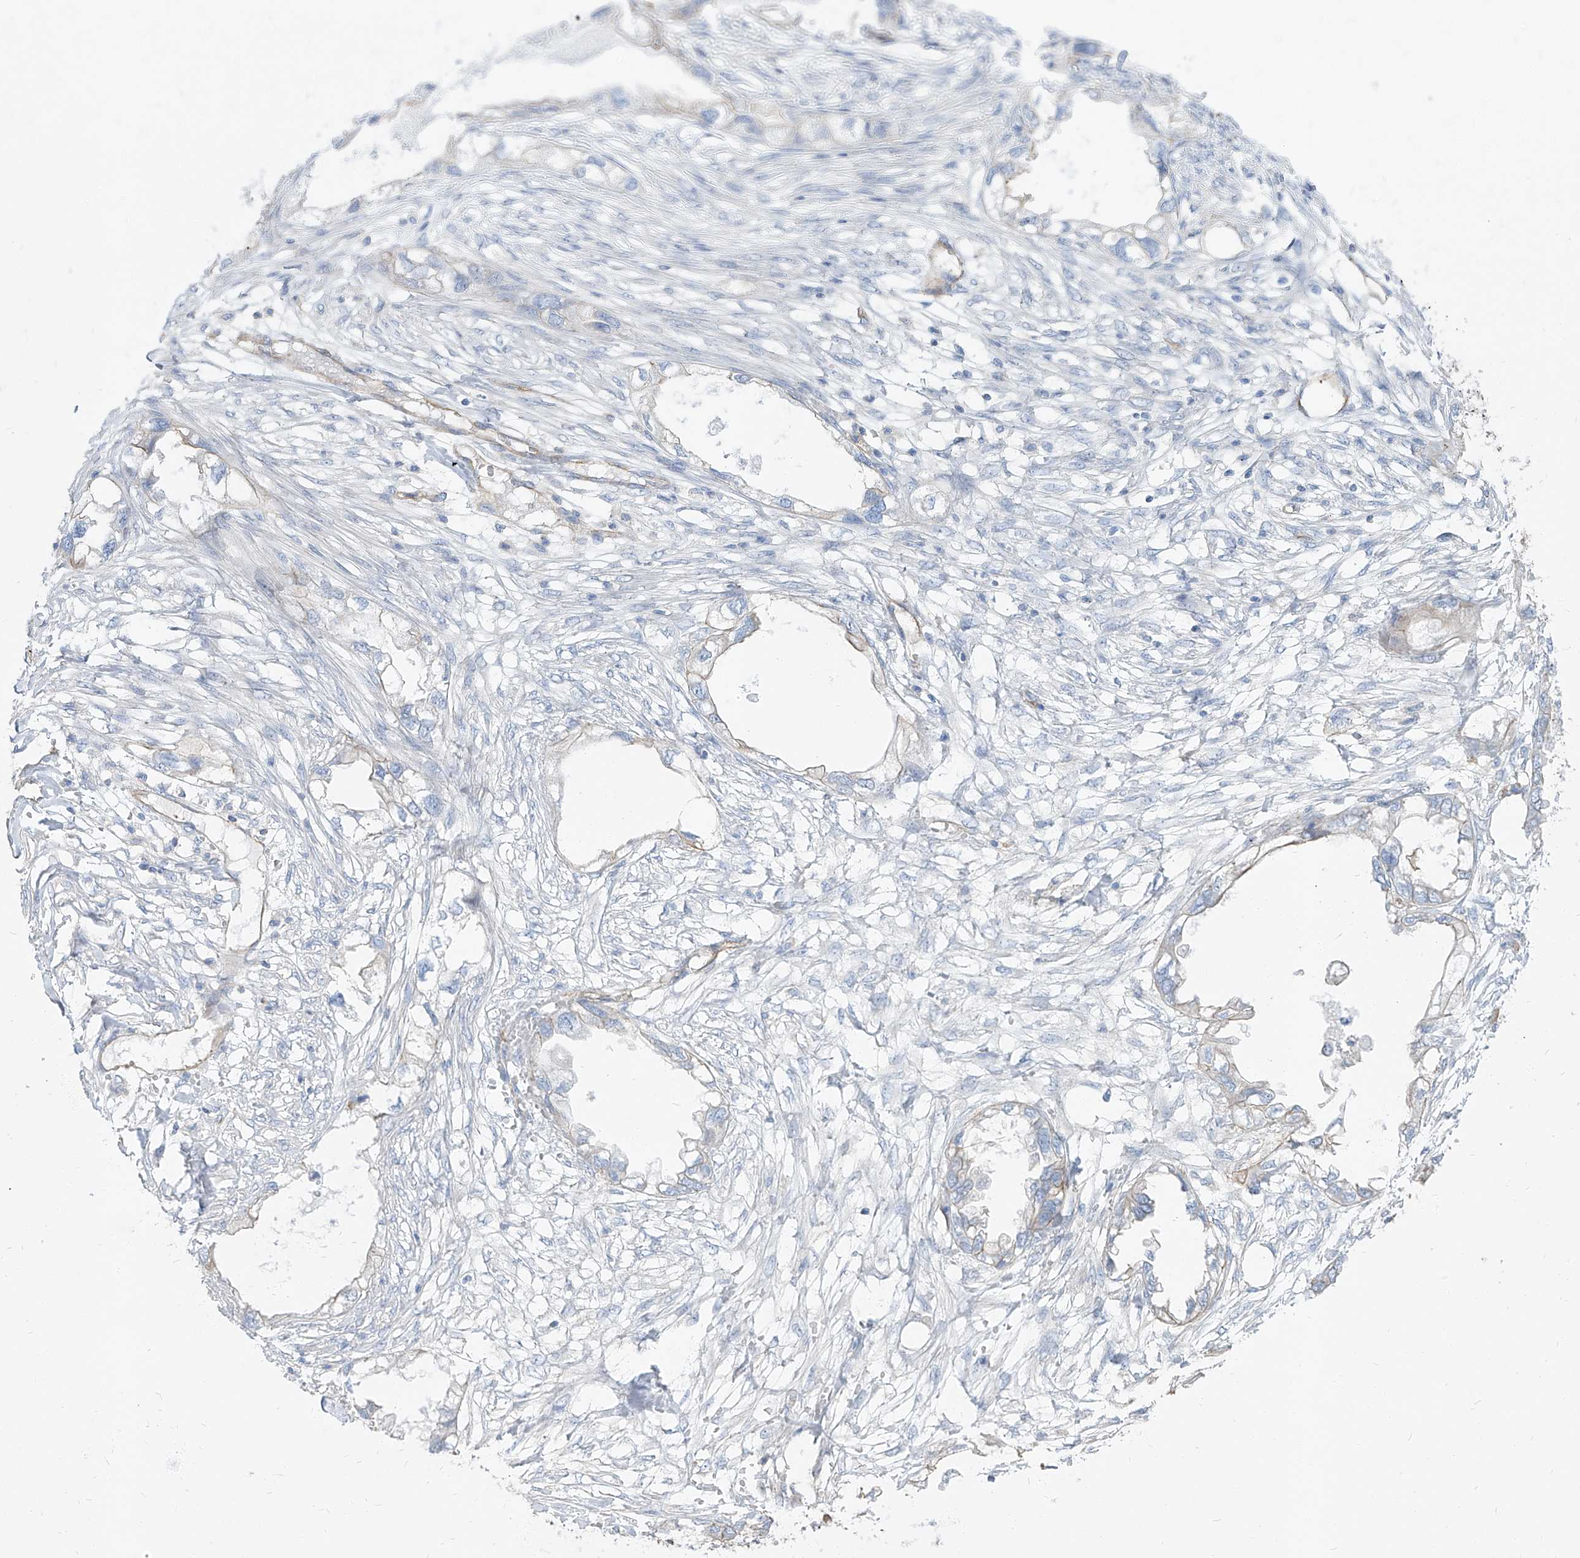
{"staining": {"intensity": "weak", "quantity": "<25%", "location": "cytoplasmic/membranous"}, "tissue": "endometrial cancer", "cell_type": "Tumor cells", "image_type": "cancer", "snomed": [{"axis": "morphology", "description": "Adenocarcinoma, NOS"}, {"axis": "morphology", "description": "Adenocarcinoma, metastatic, NOS"}, {"axis": "topography", "description": "Adipose tissue"}, {"axis": "topography", "description": "Endometrium"}], "caption": "This micrograph is of endometrial cancer stained with immunohistochemistry (IHC) to label a protein in brown with the nuclei are counter-stained blue. There is no expression in tumor cells. (Brightfield microscopy of DAB (3,3'-diaminobenzidine) immunohistochemistry (IHC) at high magnification).", "gene": "TXLNB", "patient": {"sex": "female", "age": 67}}